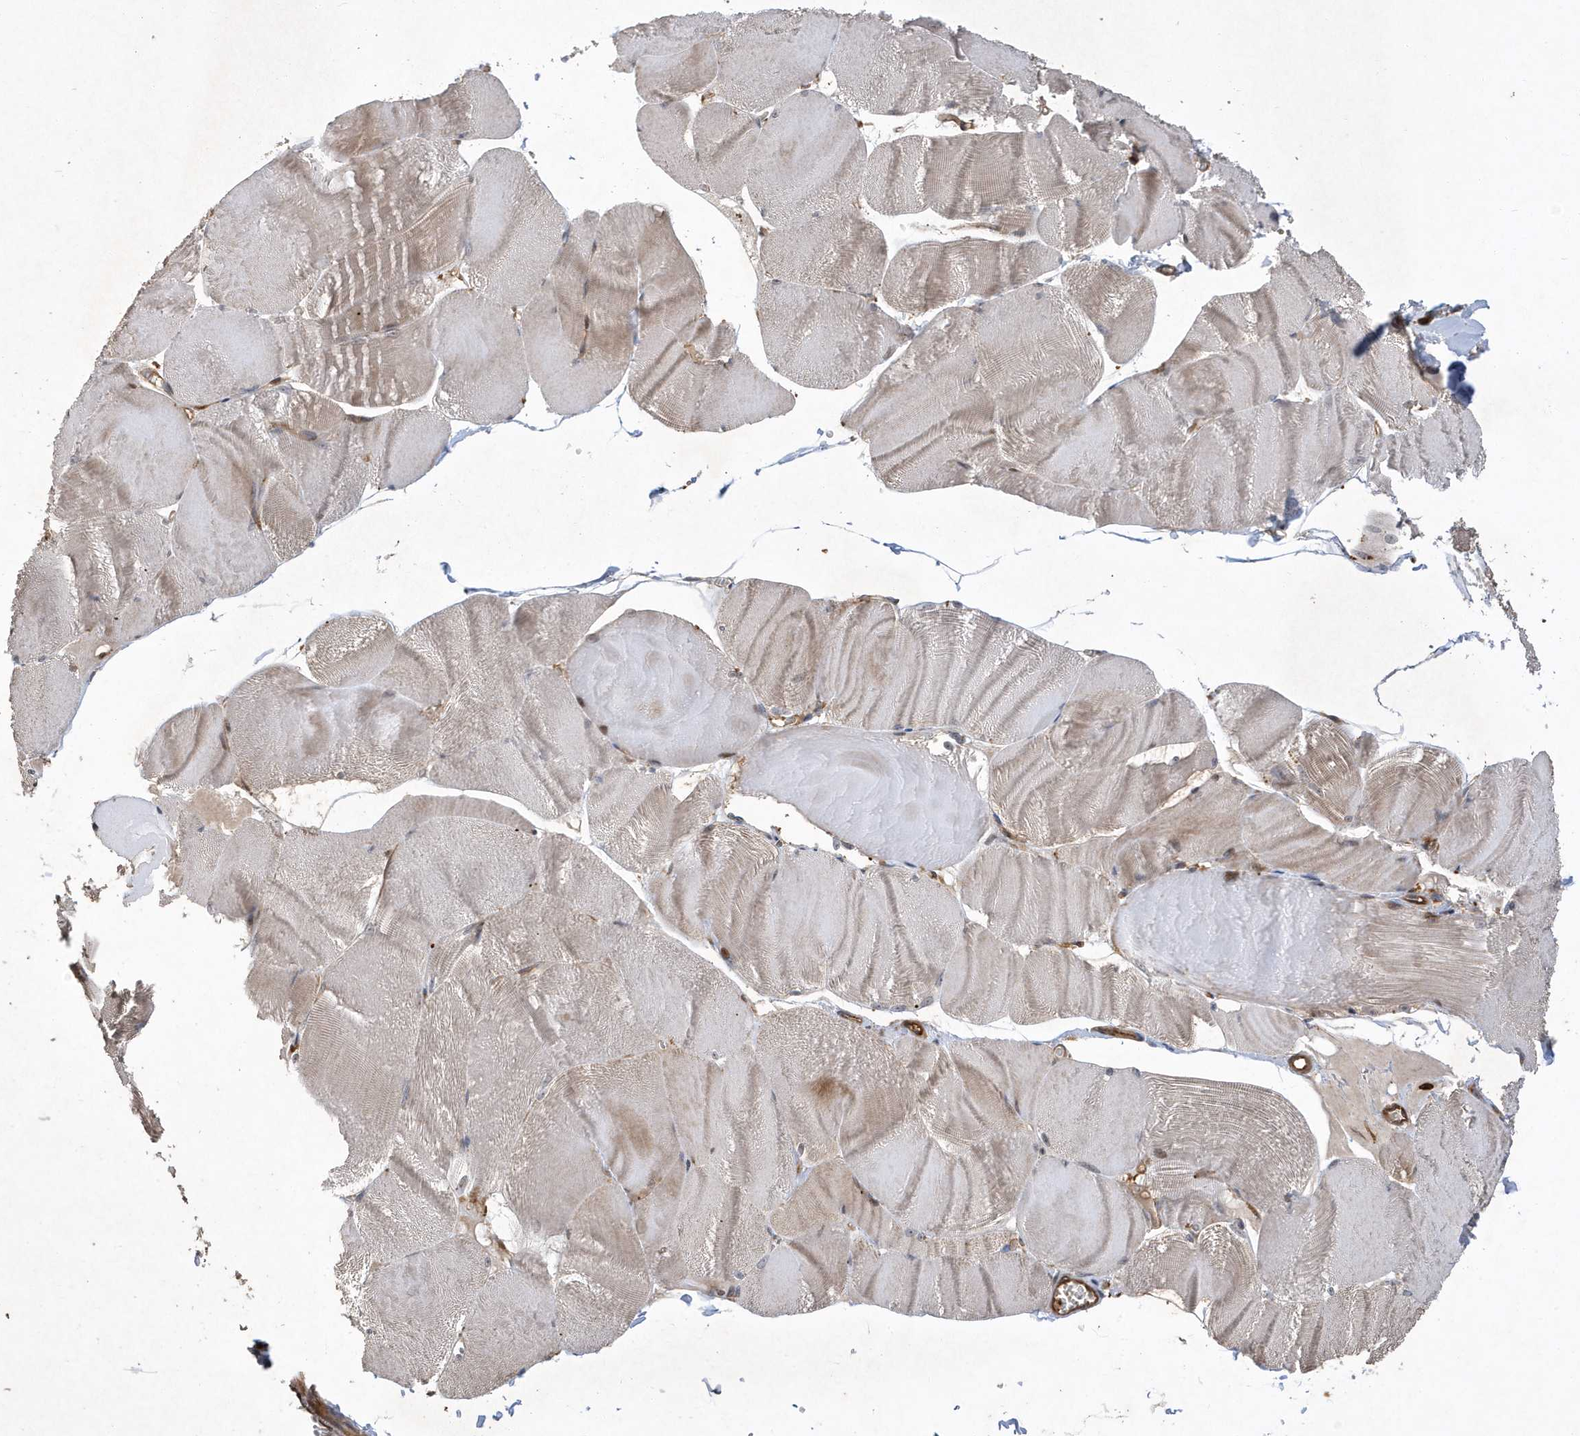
{"staining": {"intensity": "weak", "quantity": "<25%", "location": "cytoplasmic/membranous"}, "tissue": "skeletal muscle", "cell_type": "Myocytes", "image_type": "normal", "snomed": [{"axis": "morphology", "description": "Normal tissue, NOS"}, {"axis": "morphology", "description": "Basal cell carcinoma"}, {"axis": "topography", "description": "Skeletal muscle"}], "caption": "Immunohistochemical staining of normal skeletal muscle reveals no significant expression in myocytes. (DAB immunohistochemistry (IHC), high magnification).", "gene": "LAPTM4A", "patient": {"sex": "female", "age": 64}}